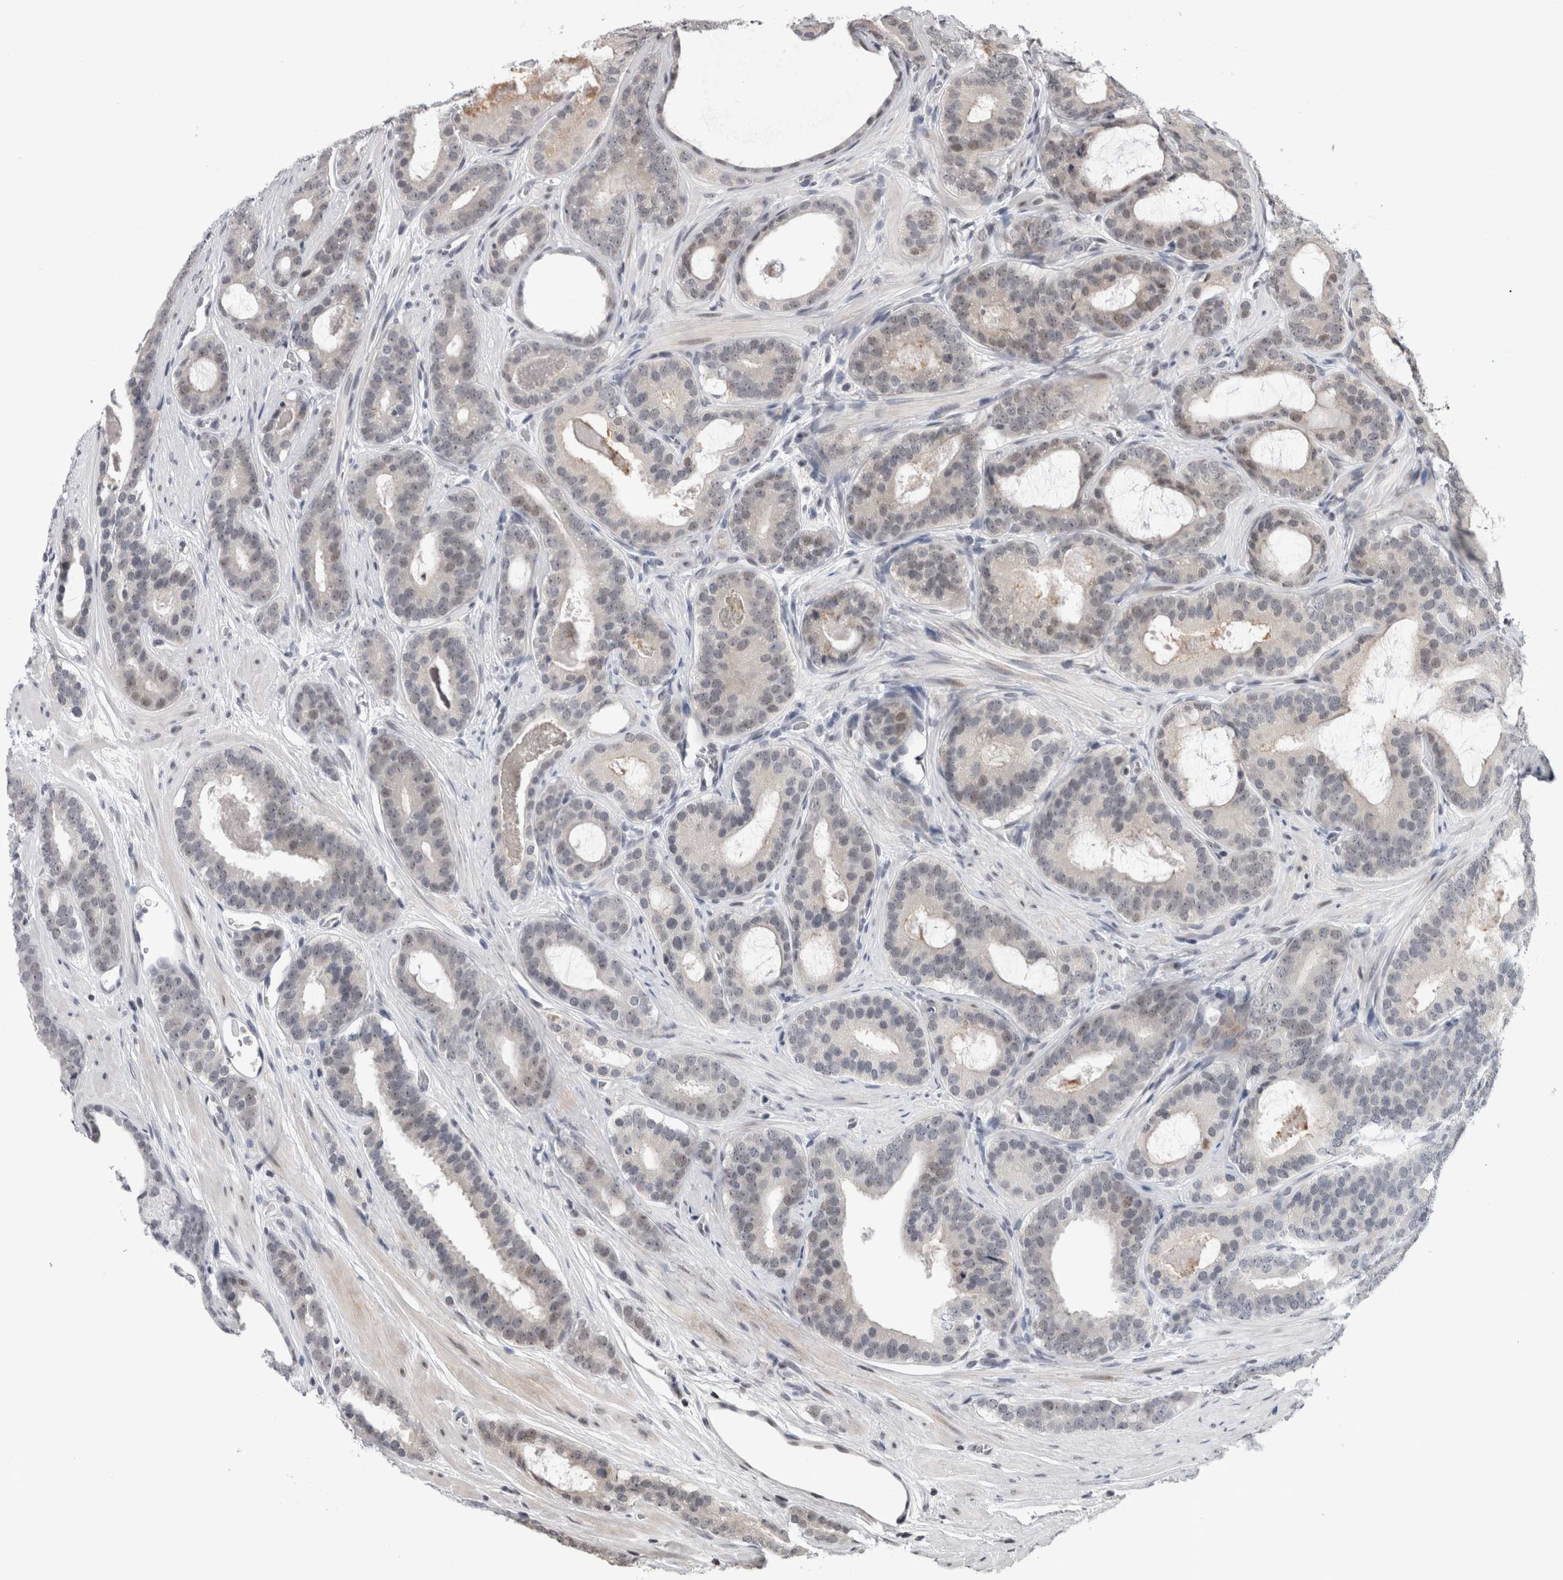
{"staining": {"intensity": "negative", "quantity": "none", "location": "none"}, "tissue": "prostate cancer", "cell_type": "Tumor cells", "image_type": "cancer", "snomed": [{"axis": "morphology", "description": "Adenocarcinoma, High grade"}, {"axis": "topography", "description": "Prostate"}], "caption": "Prostate cancer stained for a protein using IHC demonstrates no expression tumor cells.", "gene": "ZBTB11", "patient": {"sex": "male", "age": 60}}